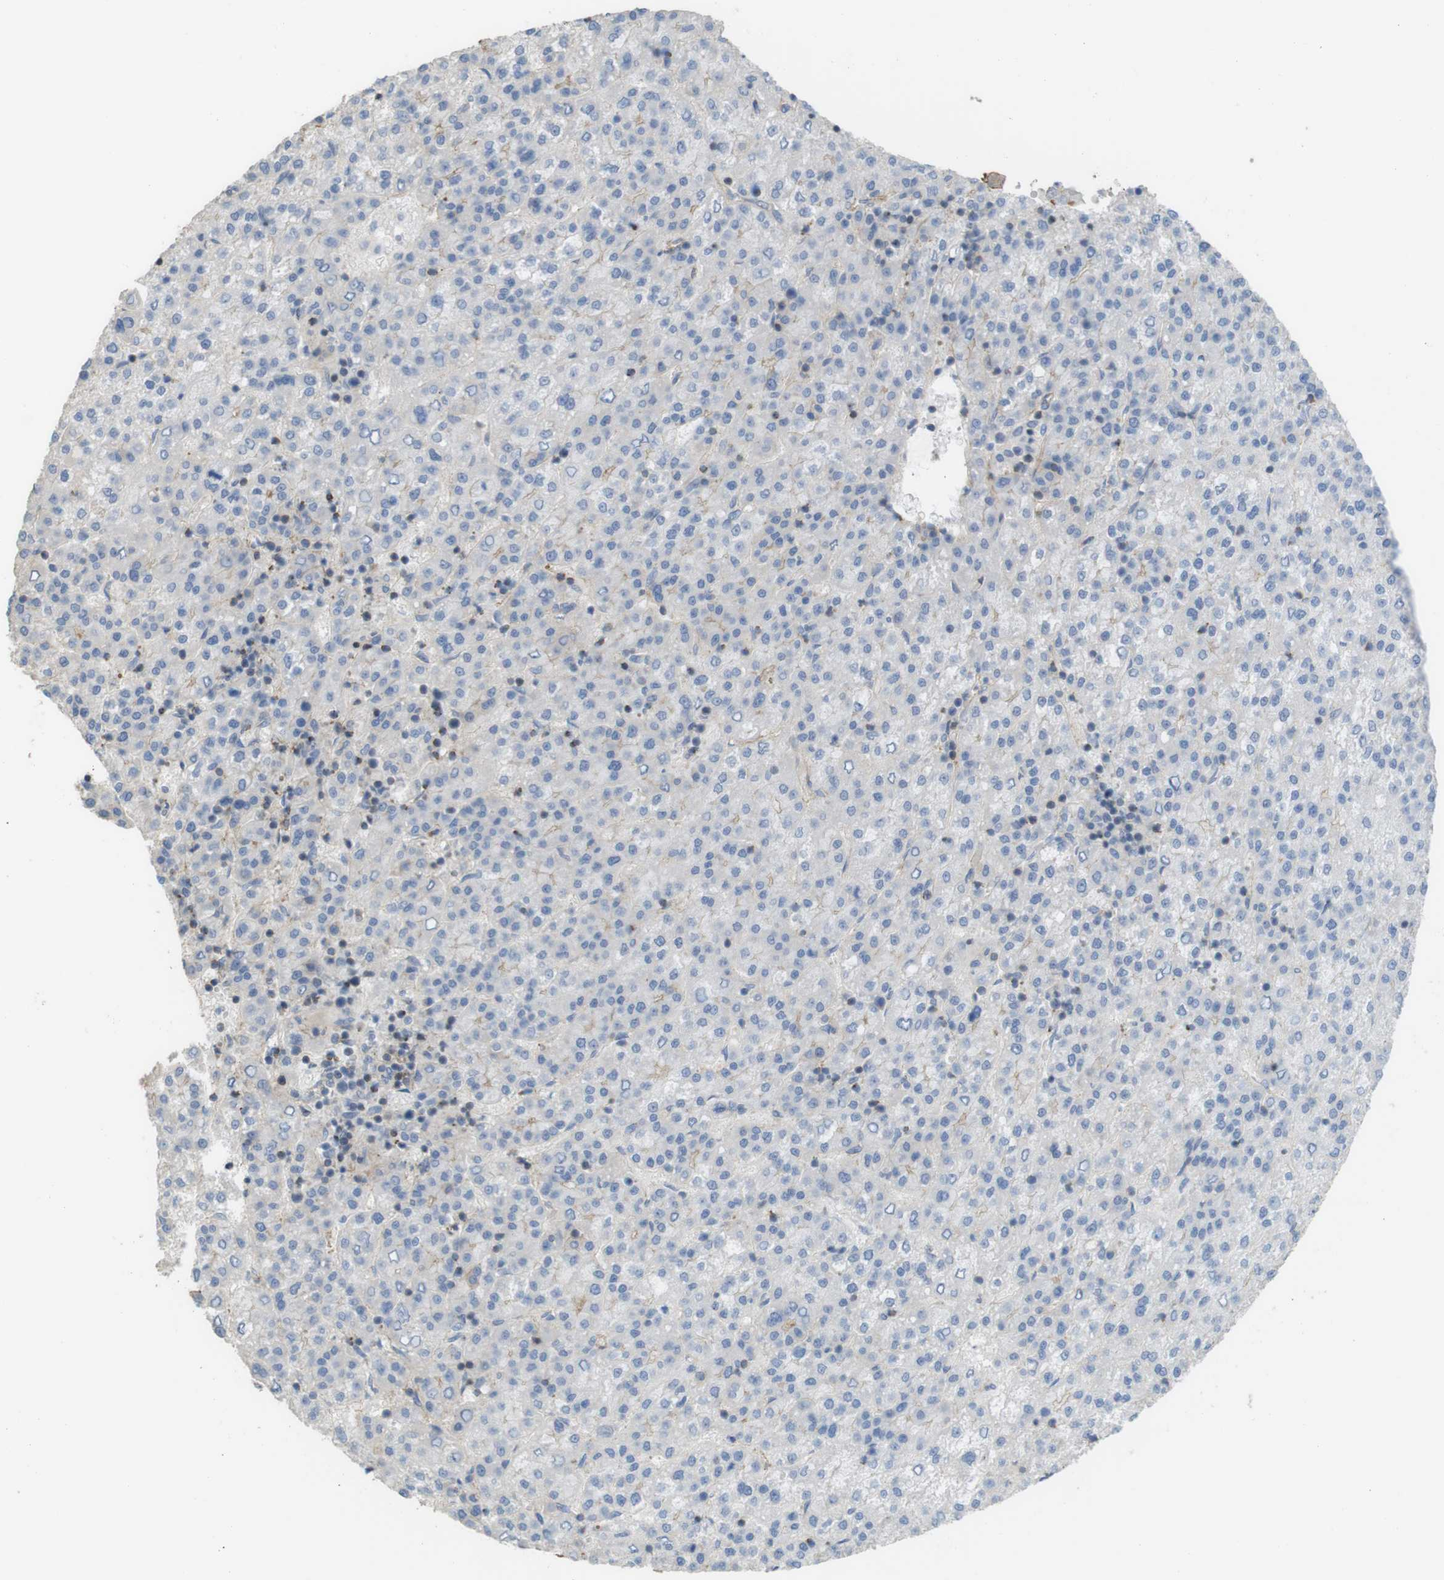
{"staining": {"intensity": "weak", "quantity": "<25%", "location": "cytoplasmic/membranous"}, "tissue": "liver cancer", "cell_type": "Tumor cells", "image_type": "cancer", "snomed": [{"axis": "morphology", "description": "Carcinoma, Hepatocellular, NOS"}, {"axis": "topography", "description": "Liver"}], "caption": "Immunohistochemical staining of human liver cancer (hepatocellular carcinoma) demonstrates no significant positivity in tumor cells. (DAB (3,3'-diaminobenzidine) immunohistochemistry (IHC), high magnification).", "gene": "PREX2", "patient": {"sex": "female", "age": 58}}